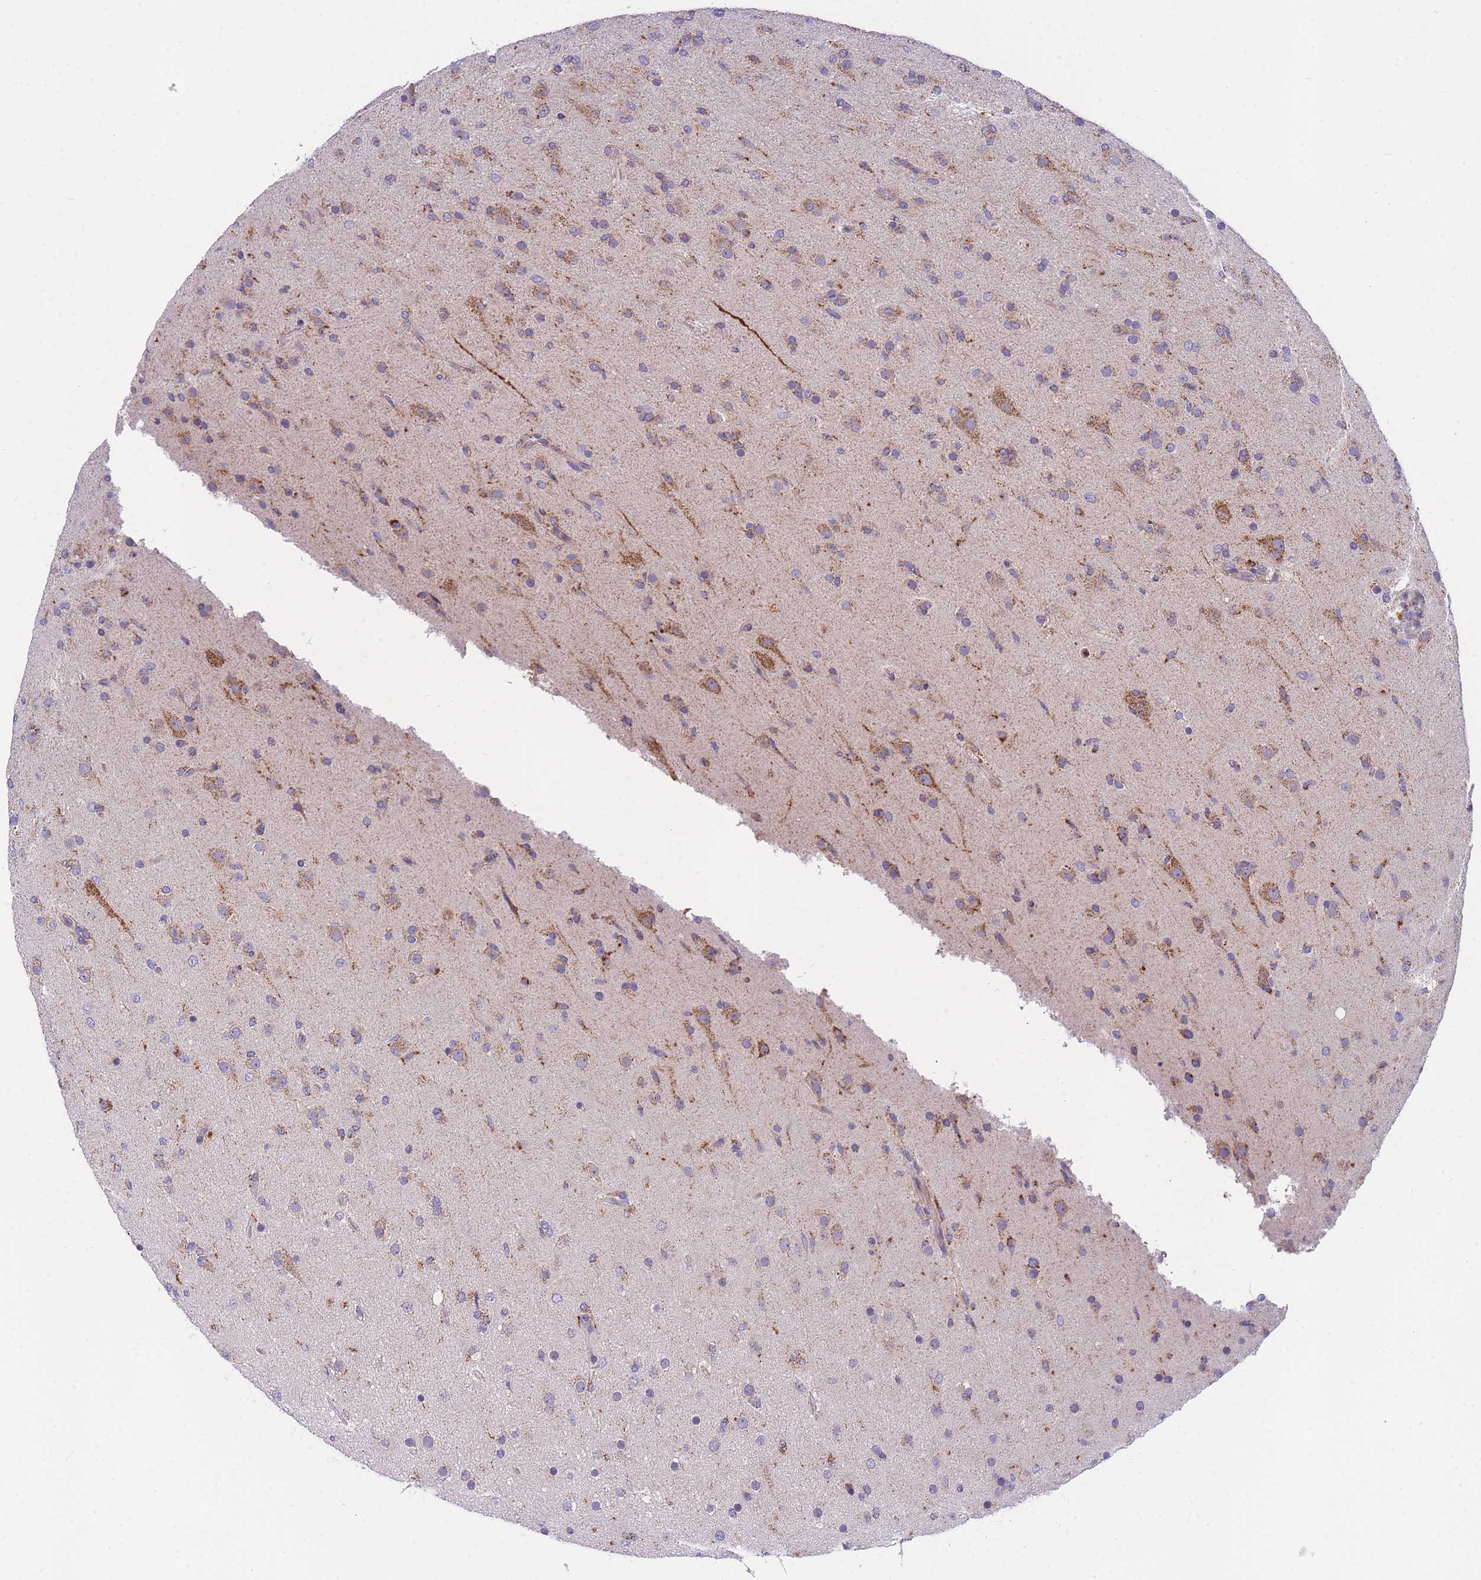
{"staining": {"intensity": "moderate", "quantity": "25%-75%", "location": "cytoplasmic/membranous"}, "tissue": "glioma", "cell_type": "Tumor cells", "image_type": "cancer", "snomed": [{"axis": "morphology", "description": "Glioma, malignant, Low grade"}, {"axis": "topography", "description": "Brain"}], "caption": "Immunohistochemistry staining of malignant glioma (low-grade), which reveals medium levels of moderate cytoplasmic/membranous expression in about 25%-75% of tumor cells indicating moderate cytoplasmic/membranous protein positivity. The staining was performed using DAB (3,3'-diaminobenzidine) (brown) for protein detection and nuclei were counterstained in hematoxylin (blue).", "gene": "MRPS11", "patient": {"sex": "male", "age": 65}}